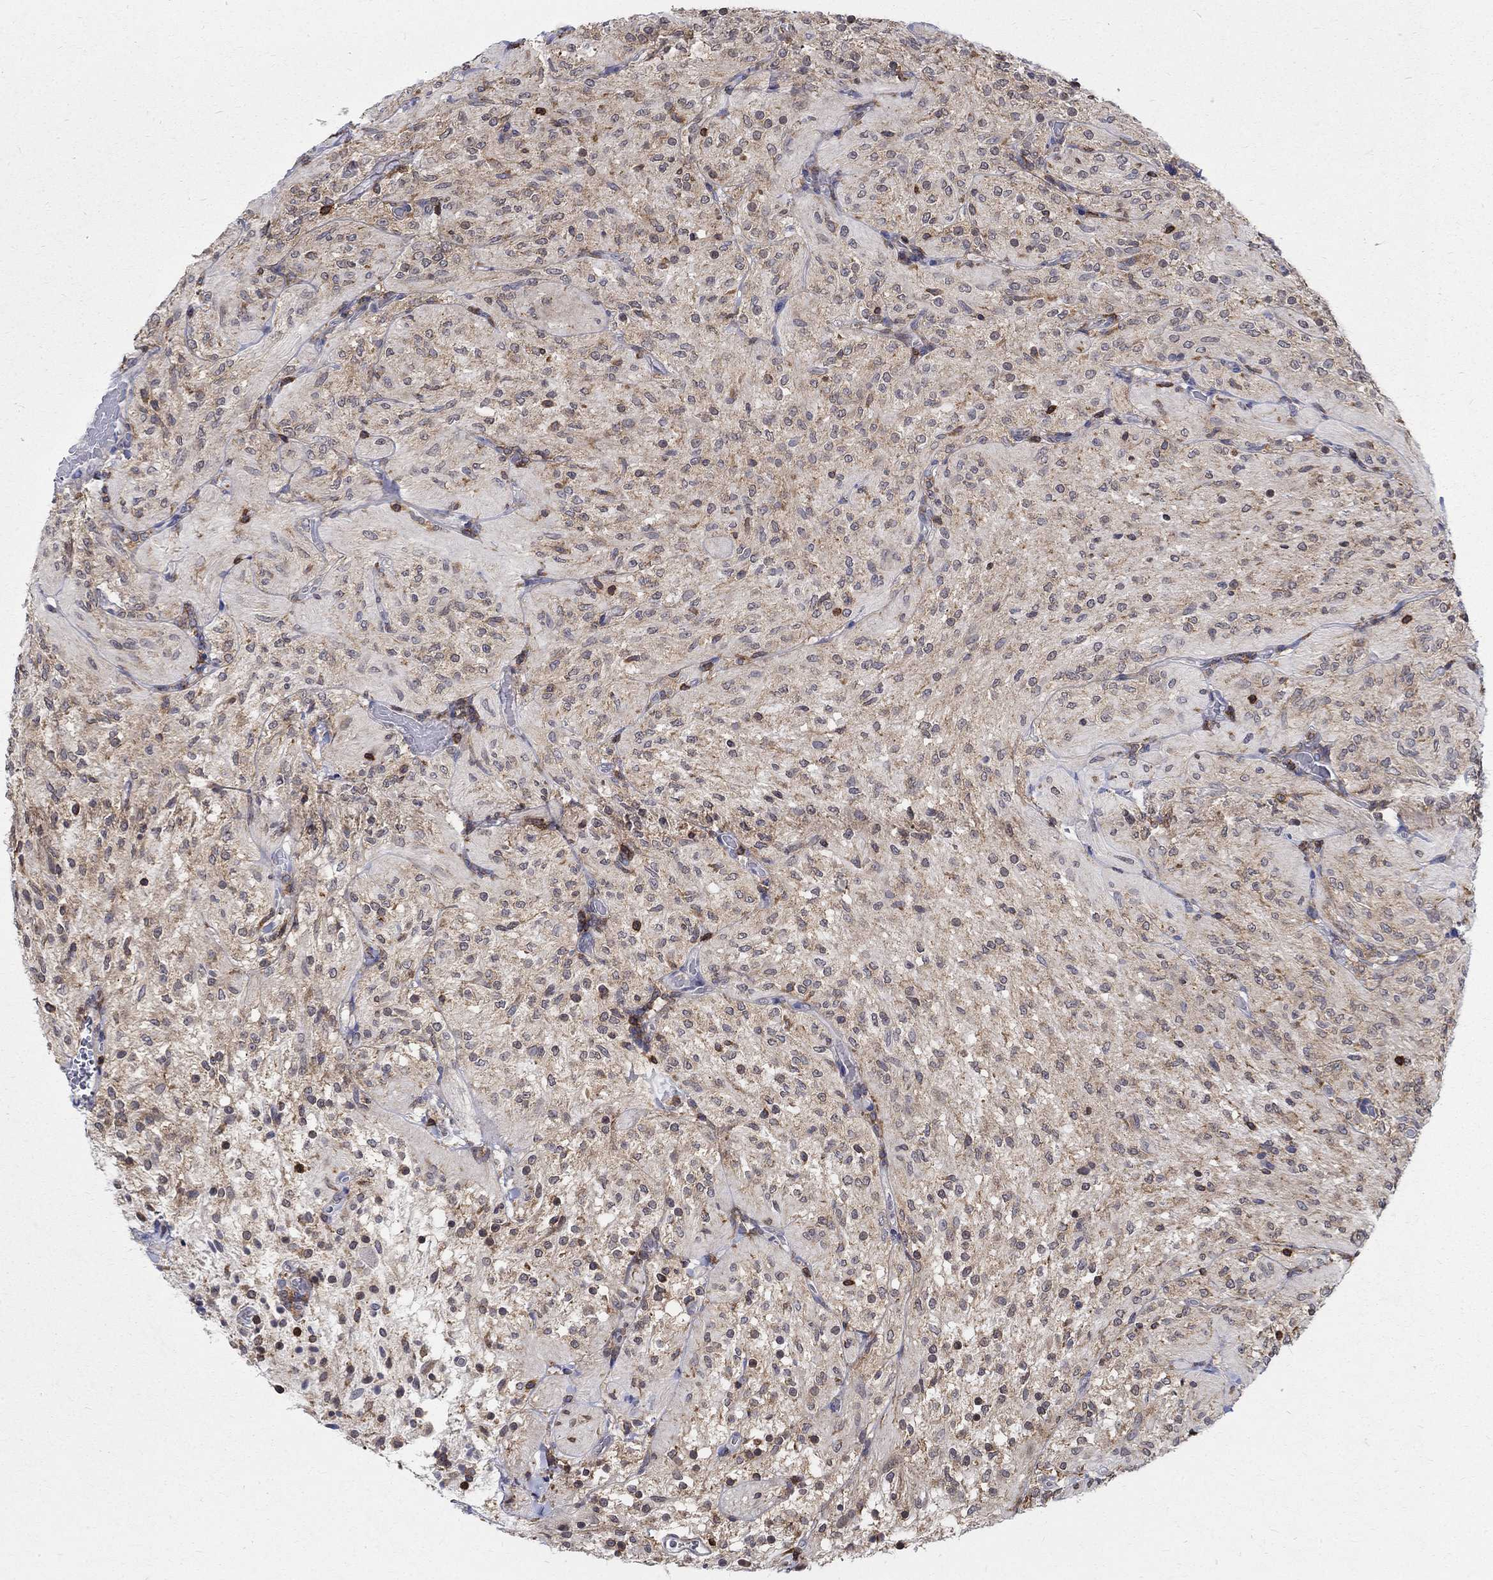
{"staining": {"intensity": "strong", "quantity": "<25%", "location": "cytoplasmic/membranous,nuclear"}, "tissue": "glioma", "cell_type": "Tumor cells", "image_type": "cancer", "snomed": [{"axis": "morphology", "description": "Glioma, malignant, Low grade"}, {"axis": "topography", "description": "Brain"}], "caption": "Immunohistochemistry staining of glioma, which displays medium levels of strong cytoplasmic/membranous and nuclear positivity in approximately <25% of tumor cells indicating strong cytoplasmic/membranous and nuclear protein positivity. The staining was performed using DAB (brown) for protein detection and nuclei were counterstained in hematoxylin (blue).", "gene": "AGAP2", "patient": {"sex": "male", "age": 3}}